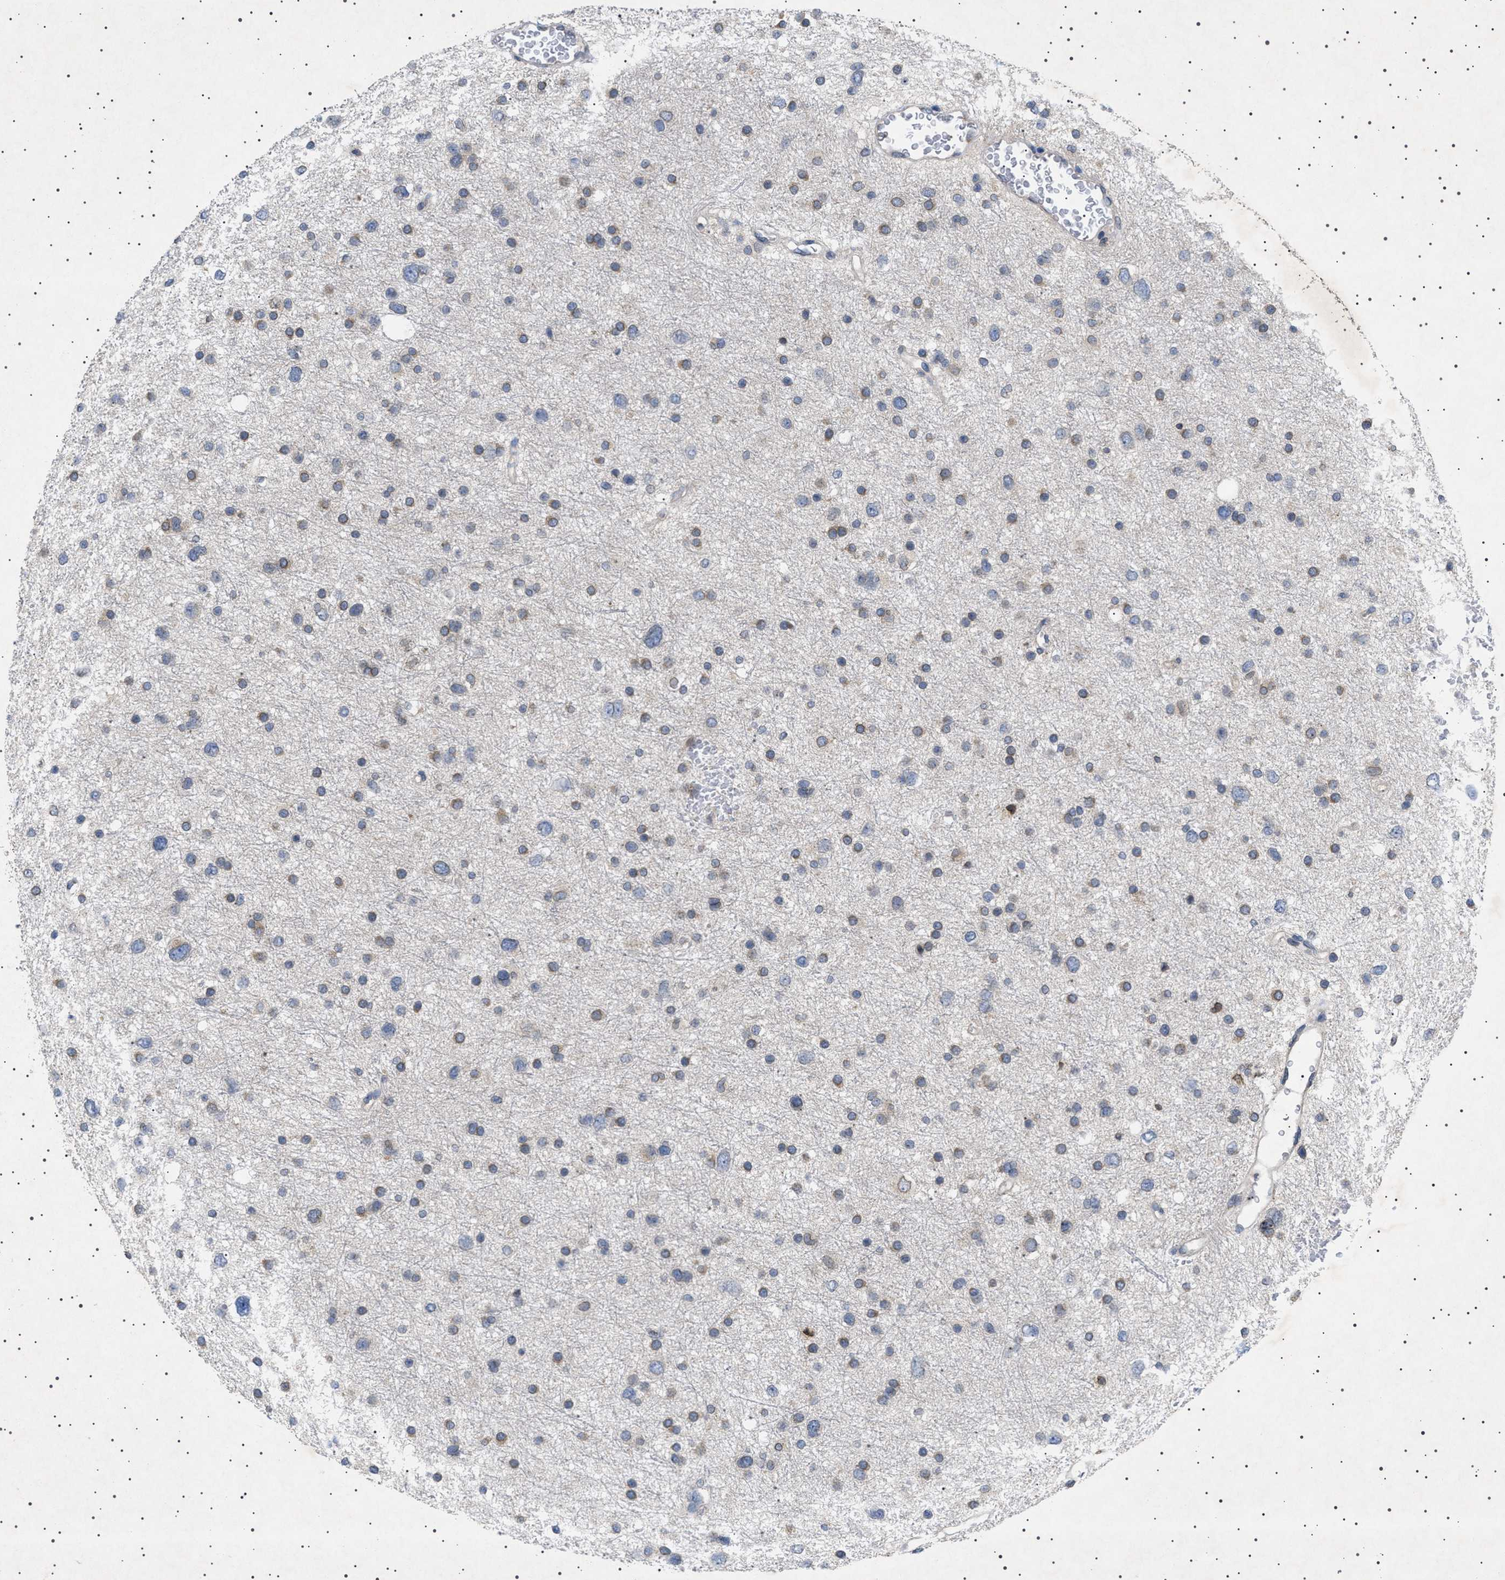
{"staining": {"intensity": "moderate", "quantity": "<25%", "location": "cytoplasmic/membranous,nuclear"}, "tissue": "glioma", "cell_type": "Tumor cells", "image_type": "cancer", "snomed": [{"axis": "morphology", "description": "Glioma, malignant, Low grade"}, {"axis": "topography", "description": "Brain"}], "caption": "An image of glioma stained for a protein displays moderate cytoplasmic/membranous and nuclear brown staining in tumor cells. (DAB (3,3'-diaminobenzidine) = brown stain, brightfield microscopy at high magnification).", "gene": "NUP93", "patient": {"sex": "female", "age": 37}}